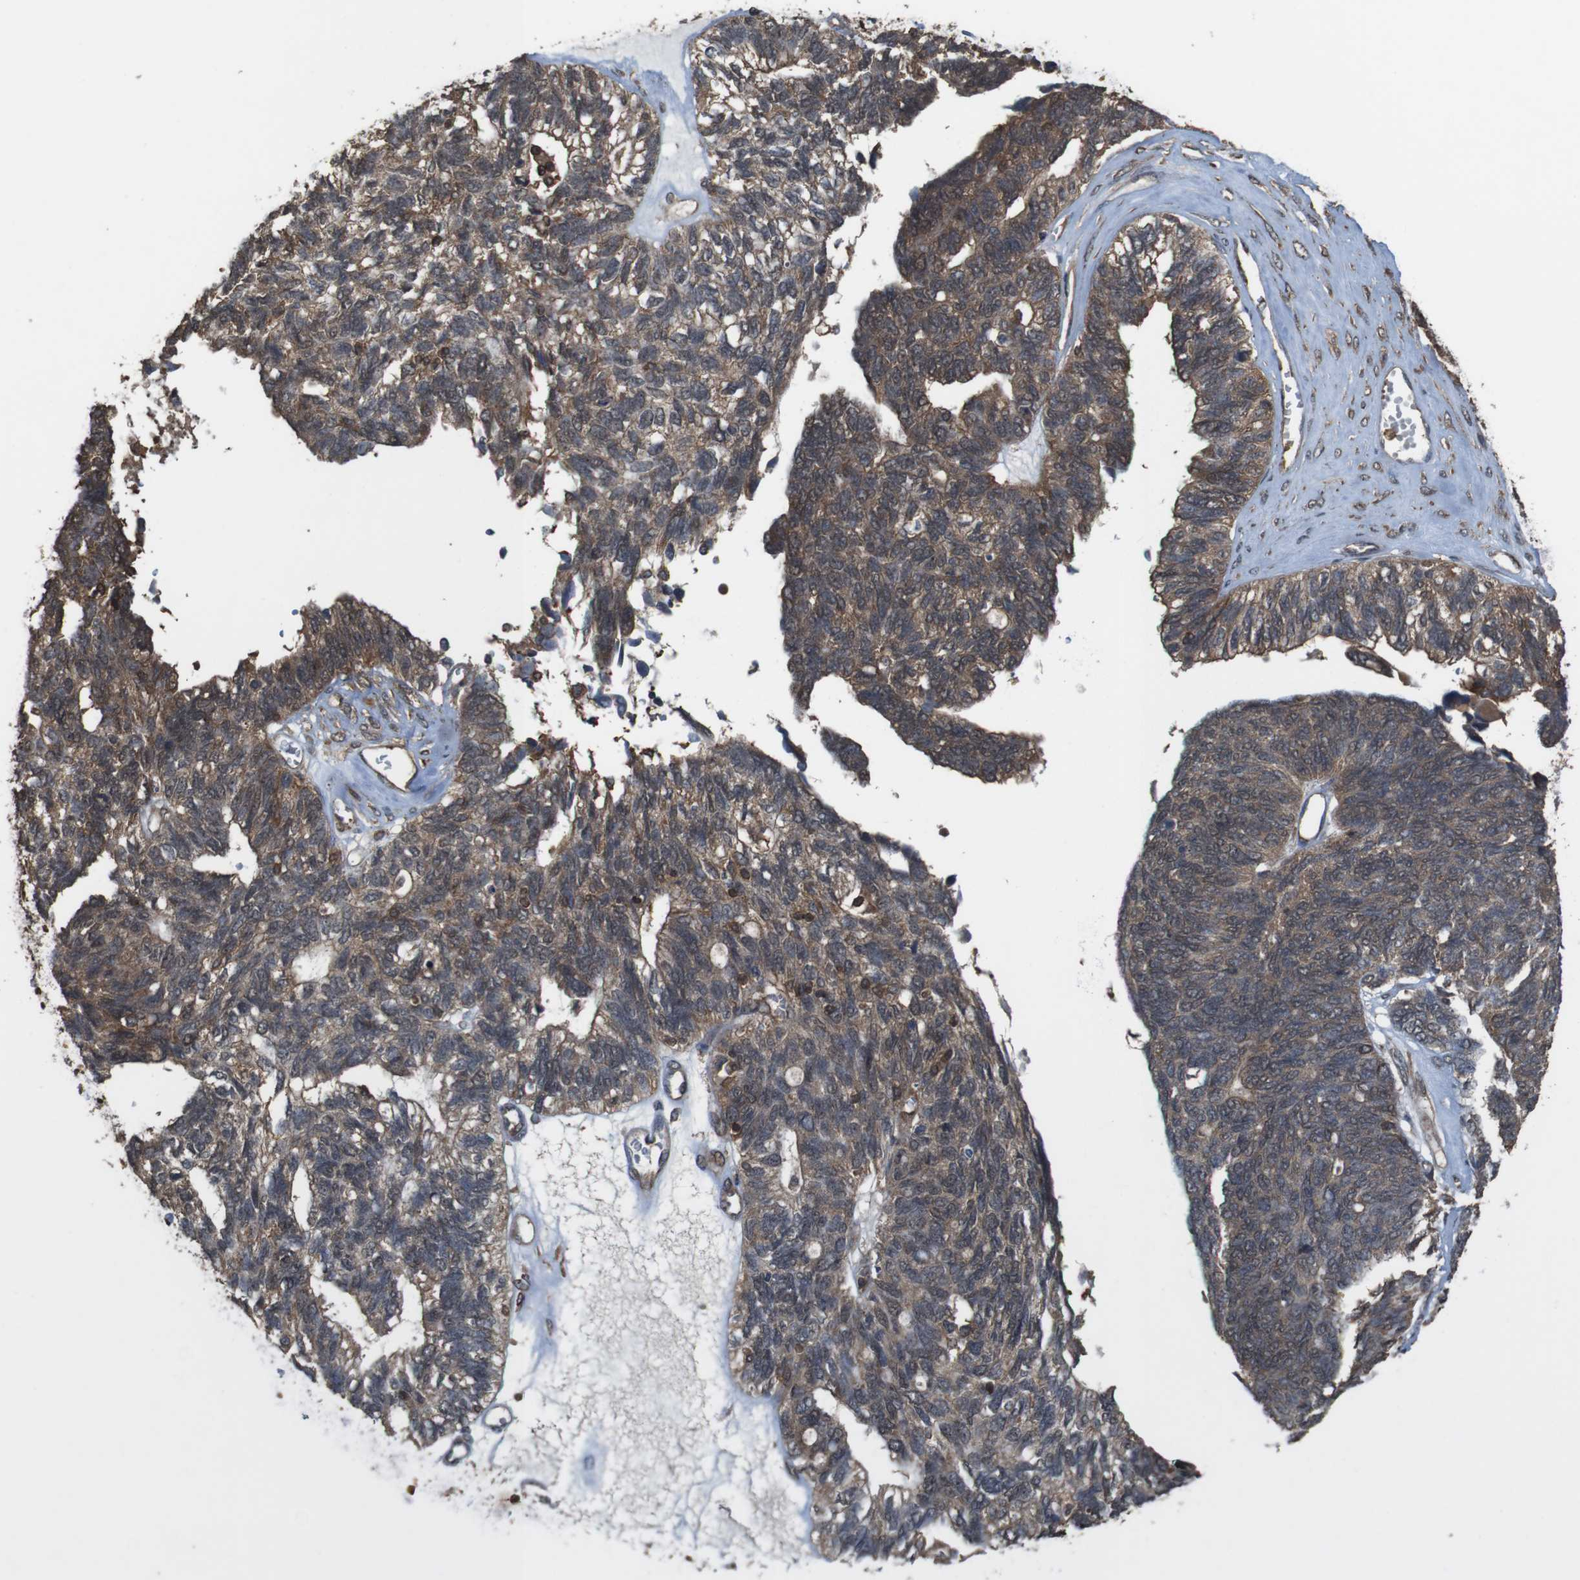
{"staining": {"intensity": "weak", "quantity": ">75%", "location": "cytoplasmic/membranous"}, "tissue": "ovarian cancer", "cell_type": "Tumor cells", "image_type": "cancer", "snomed": [{"axis": "morphology", "description": "Cystadenocarcinoma, serous, NOS"}, {"axis": "topography", "description": "Ovary"}], "caption": "This is a histology image of IHC staining of ovarian serous cystadenocarcinoma, which shows weak expression in the cytoplasmic/membranous of tumor cells.", "gene": "BAG4", "patient": {"sex": "female", "age": 79}}